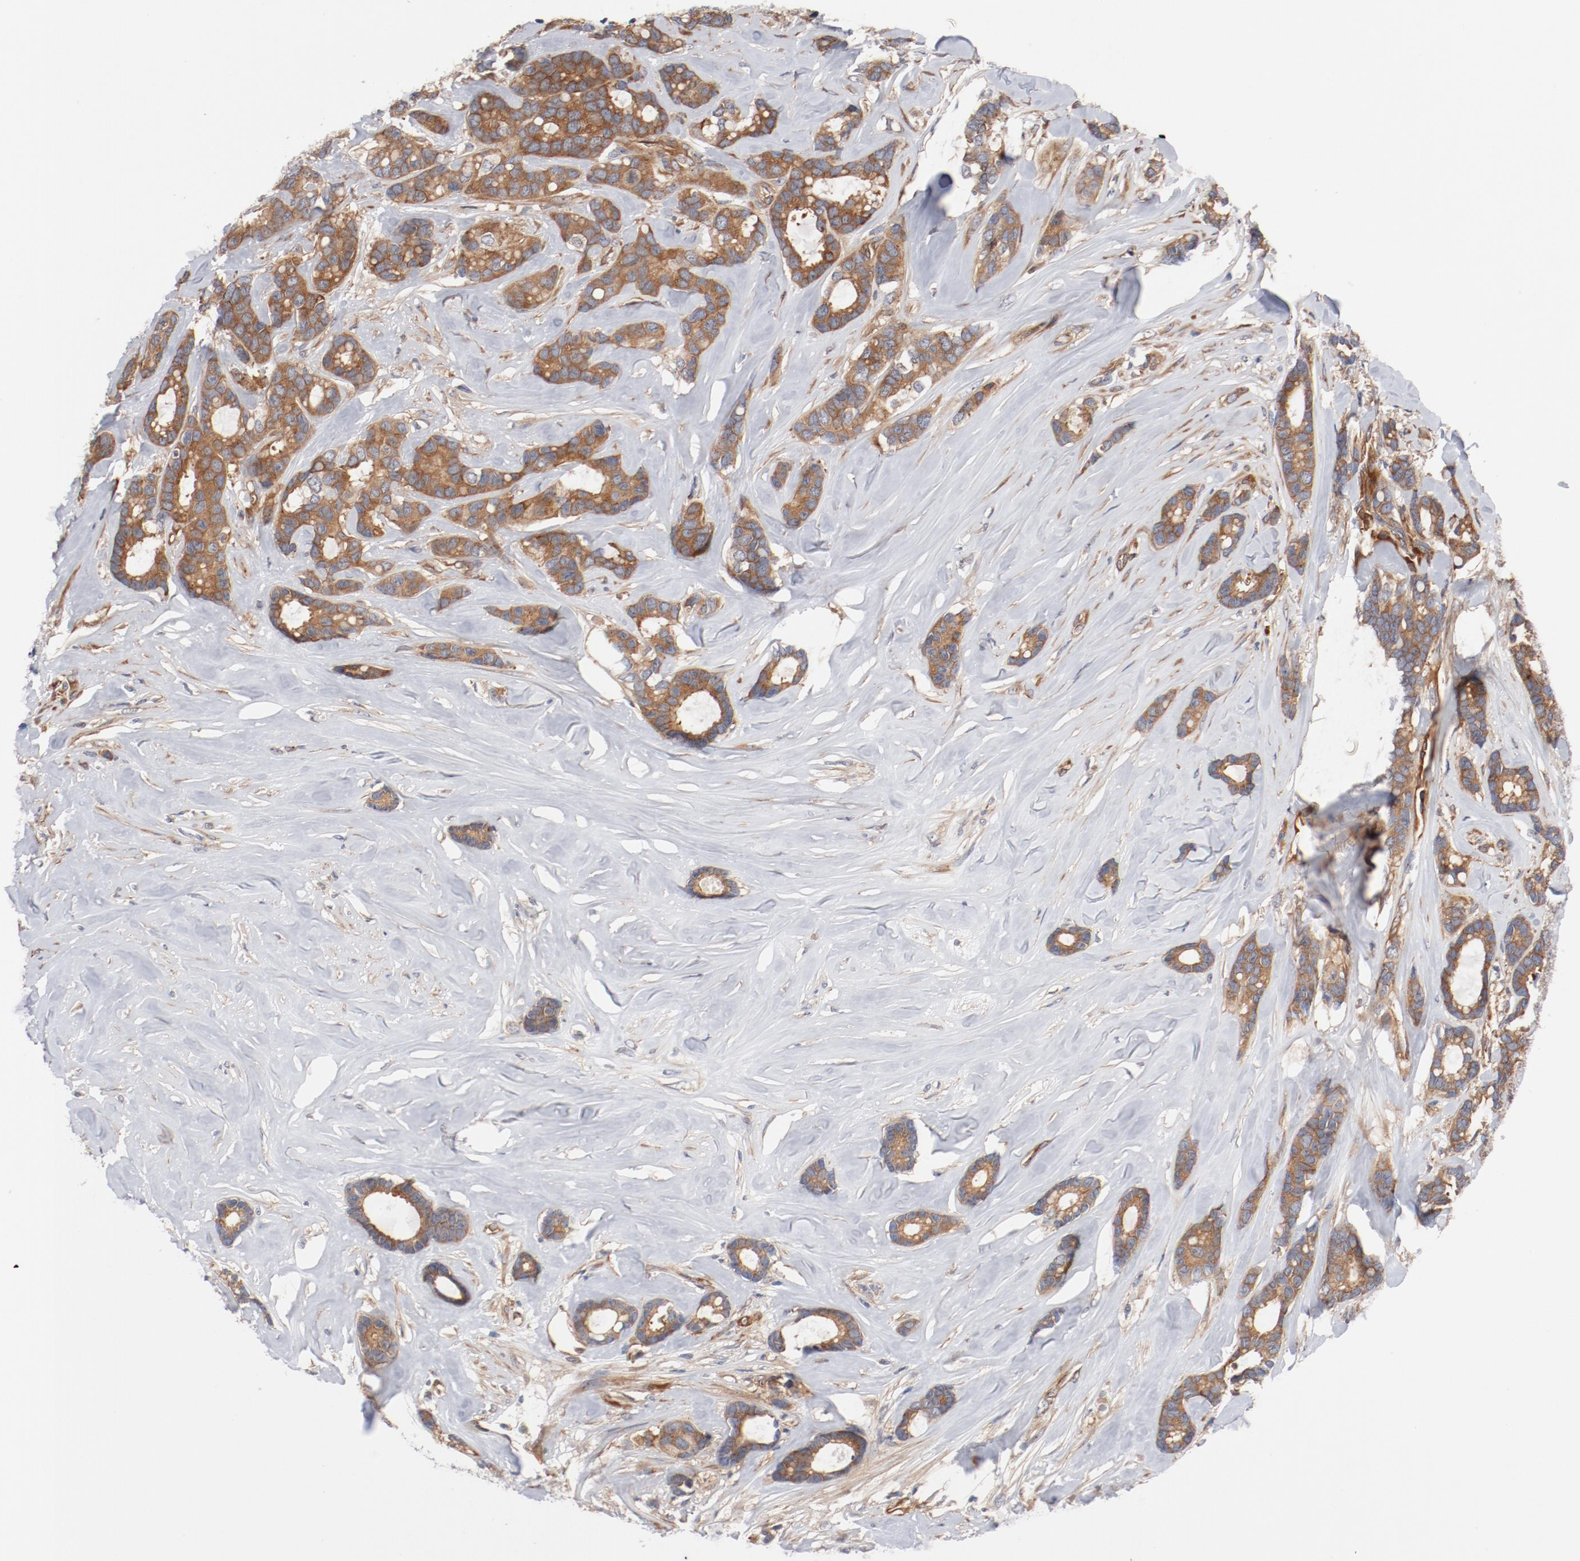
{"staining": {"intensity": "moderate", "quantity": ">75%", "location": "cytoplasmic/membranous"}, "tissue": "breast cancer", "cell_type": "Tumor cells", "image_type": "cancer", "snomed": [{"axis": "morphology", "description": "Duct carcinoma"}, {"axis": "topography", "description": "Breast"}], "caption": "A histopathology image showing moderate cytoplasmic/membranous staining in about >75% of tumor cells in breast cancer (infiltrating ductal carcinoma), as visualized by brown immunohistochemical staining.", "gene": "PITPNM2", "patient": {"sex": "female", "age": 87}}